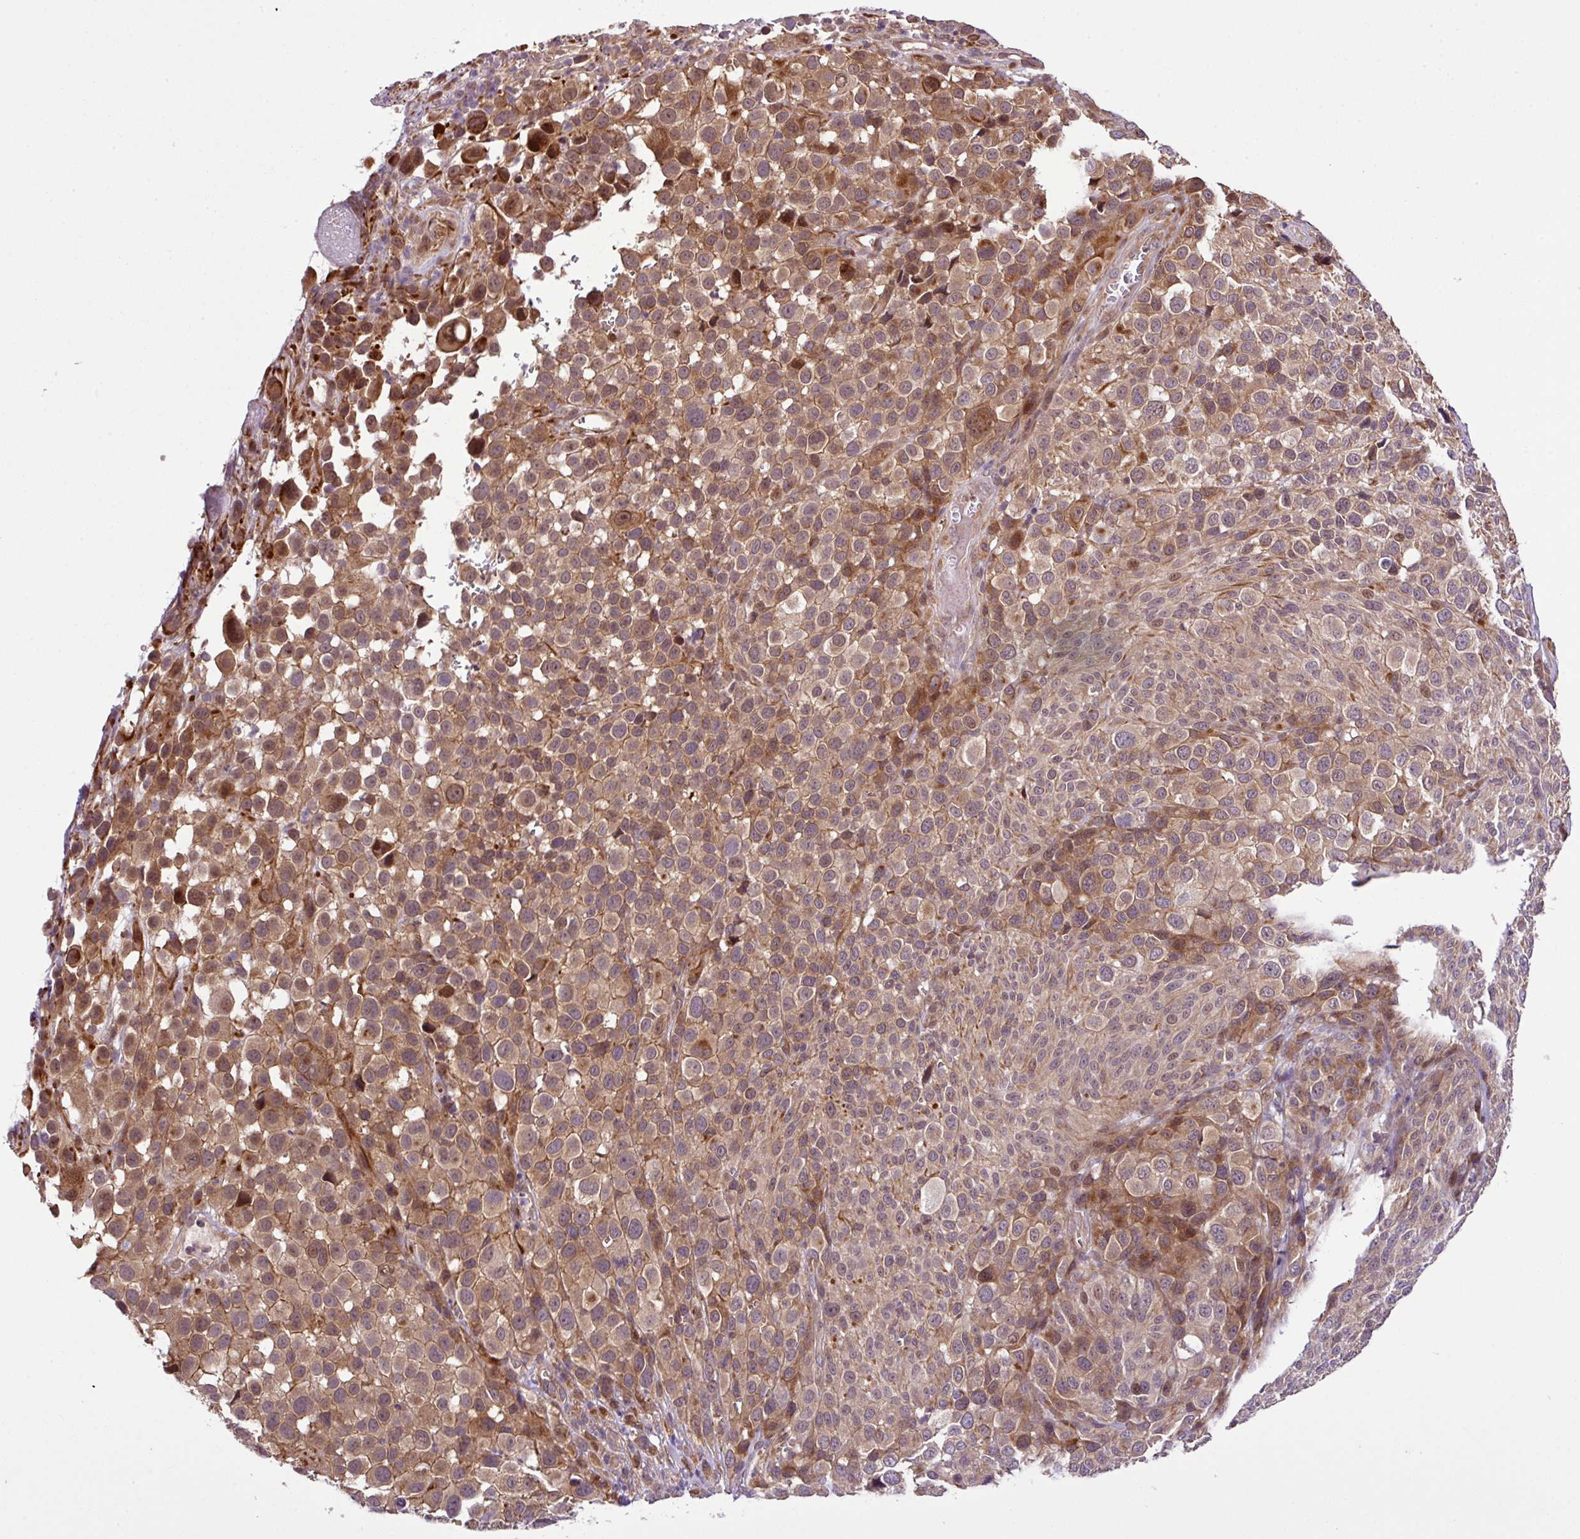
{"staining": {"intensity": "moderate", "quantity": ">75%", "location": "cytoplasmic/membranous,nuclear"}, "tissue": "melanoma", "cell_type": "Tumor cells", "image_type": "cancer", "snomed": [{"axis": "morphology", "description": "Malignant melanoma, NOS"}, {"axis": "topography", "description": "Skin of trunk"}], "caption": "A brown stain shows moderate cytoplasmic/membranous and nuclear positivity of a protein in human melanoma tumor cells. The staining was performed using DAB (3,3'-diaminobenzidine) to visualize the protein expression in brown, while the nuclei were stained in blue with hematoxylin (Magnification: 20x).", "gene": "DLGAP4", "patient": {"sex": "male", "age": 71}}